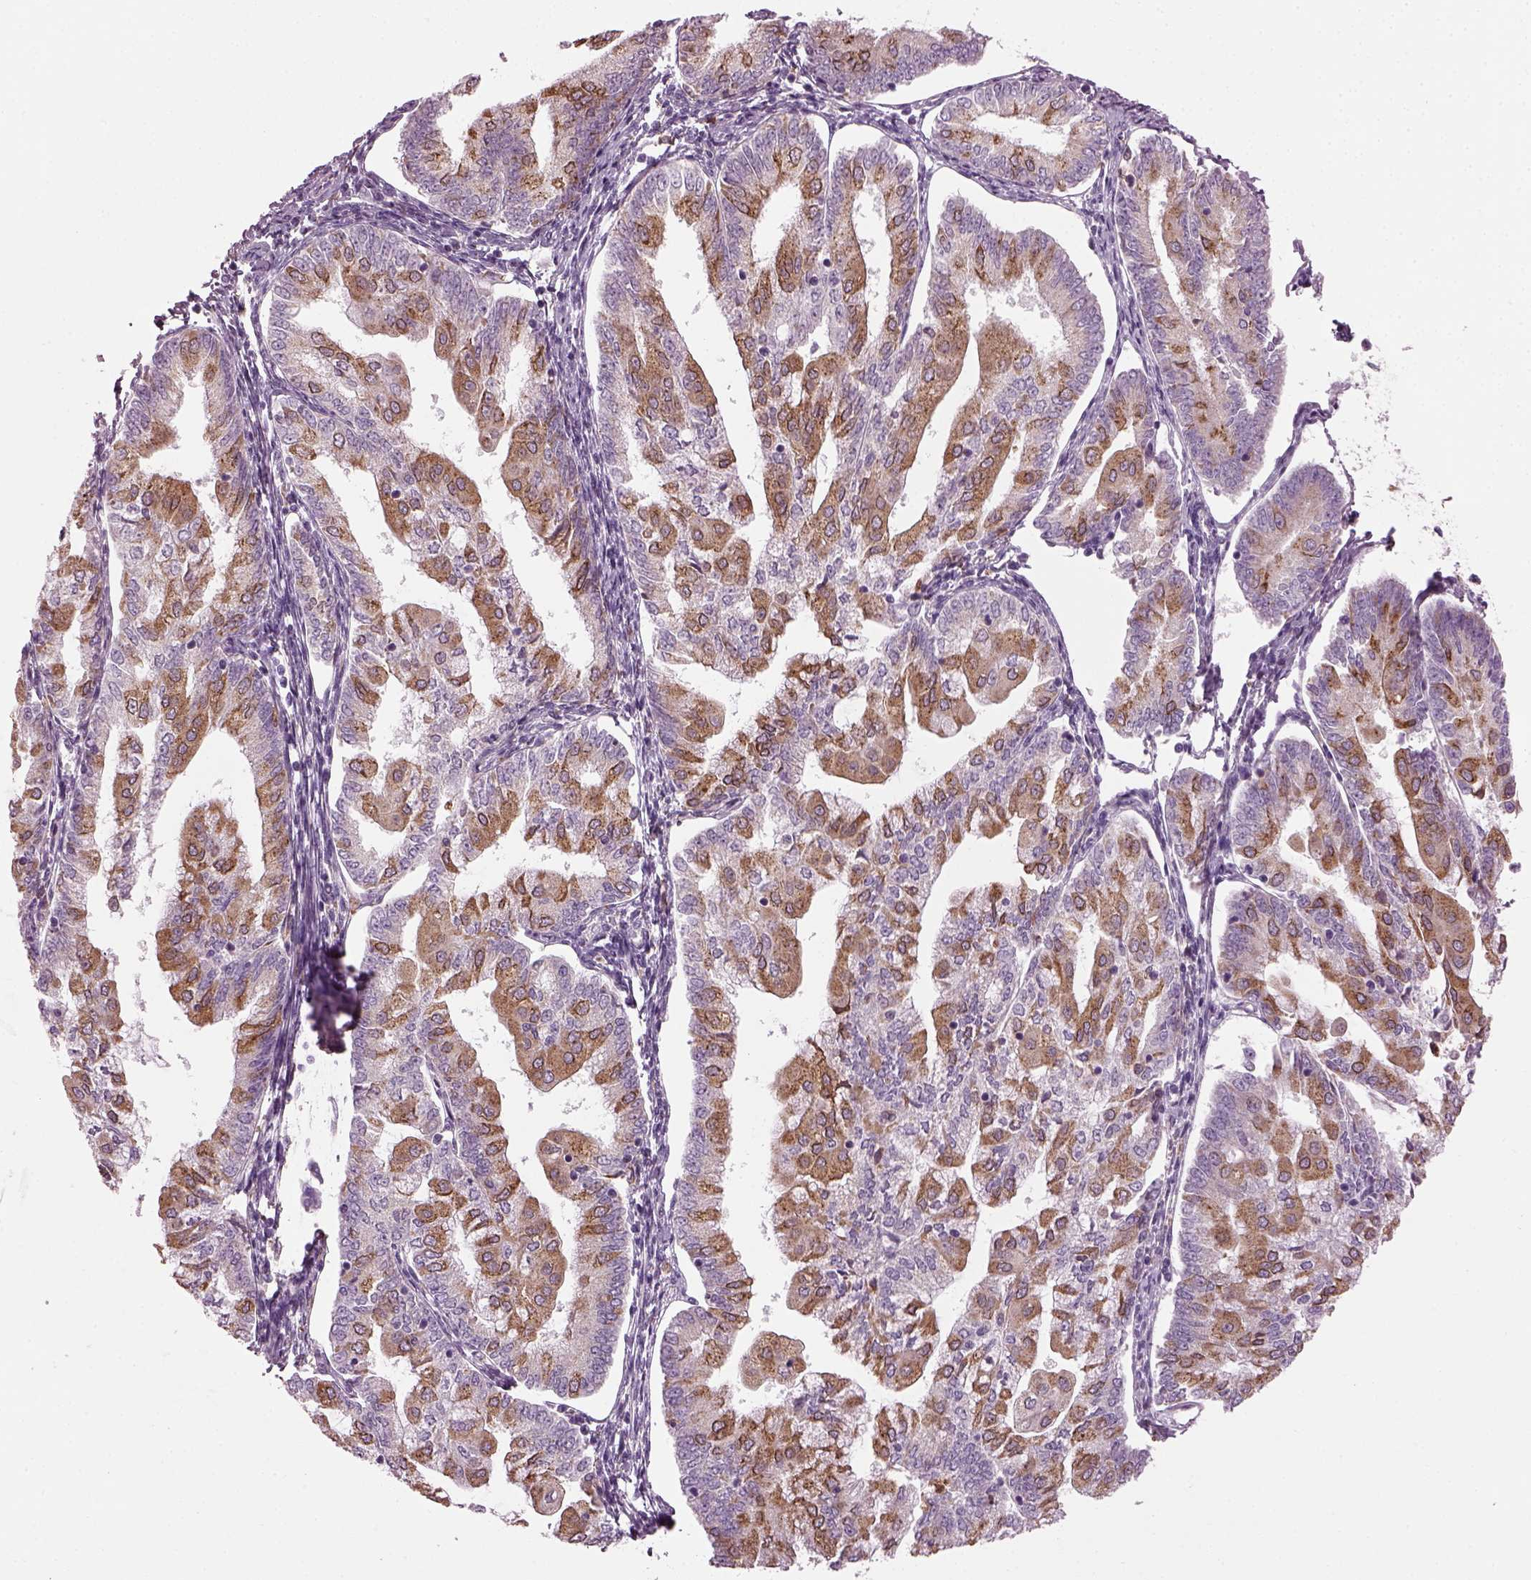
{"staining": {"intensity": "moderate", "quantity": "25%-75%", "location": "cytoplasmic/membranous"}, "tissue": "endometrial cancer", "cell_type": "Tumor cells", "image_type": "cancer", "snomed": [{"axis": "morphology", "description": "Adenocarcinoma, NOS"}, {"axis": "topography", "description": "Endometrium"}], "caption": "Protein staining by immunohistochemistry (IHC) displays moderate cytoplasmic/membranous positivity in about 25%-75% of tumor cells in endometrial cancer (adenocarcinoma).", "gene": "TMEM231", "patient": {"sex": "female", "age": 55}}